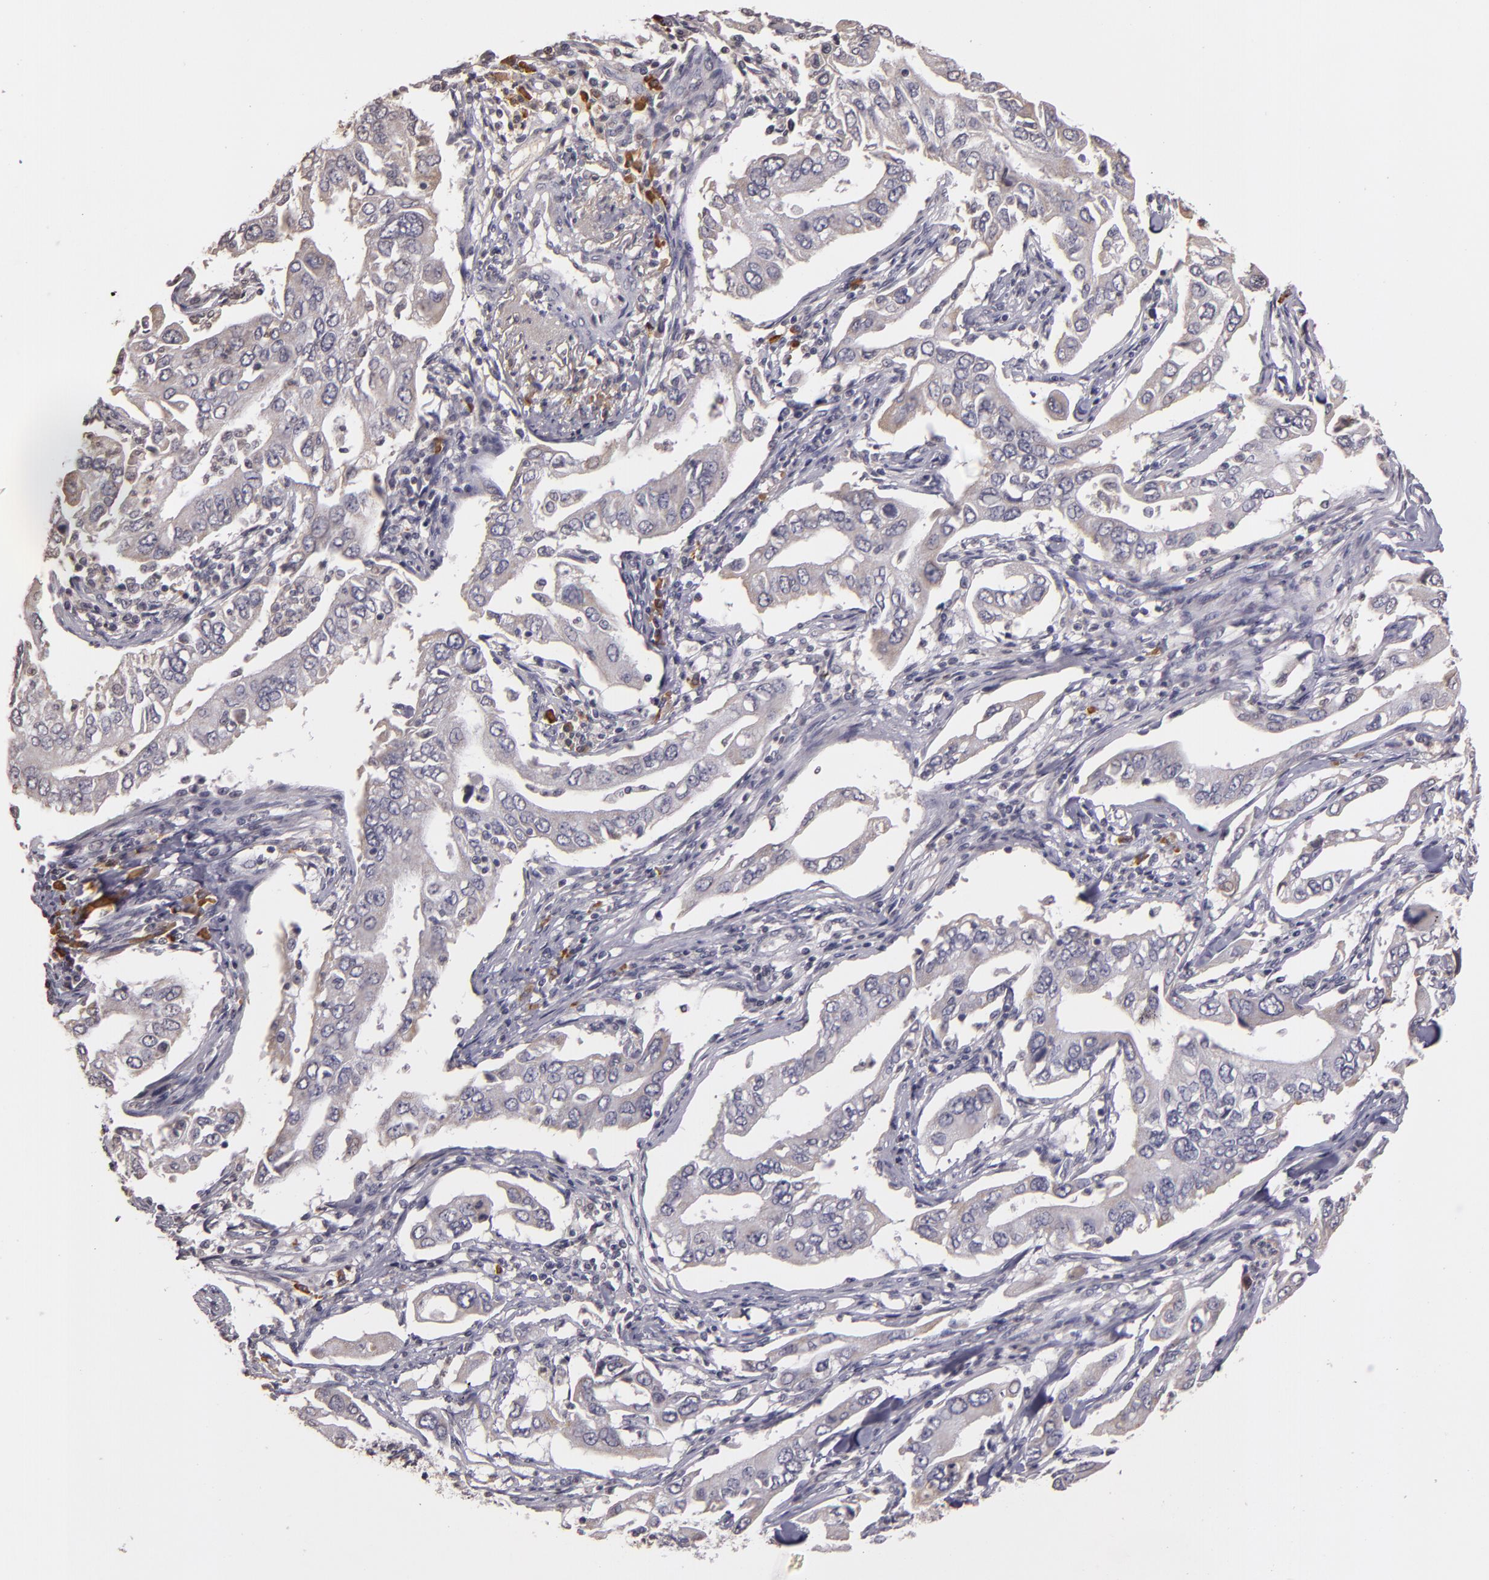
{"staining": {"intensity": "weak", "quantity": "<25%", "location": "cytoplasmic/membranous"}, "tissue": "lung cancer", "cell_type": "Tumor cells", "image_type": "cancer", "snomed": [{"axis": "morphology", "description": "Adenocarcinoma, NOS"}, {"axis": "topography", "description": "Lung"}], "caption": "IHC histopathology image of neoplastic tissue: lung cancer (adenocarcinoma) stained with DAB reveals no significant protein staining in tumor cells.", "gene": "ABL1", "patient": {"sex": "male", "age": 48}}